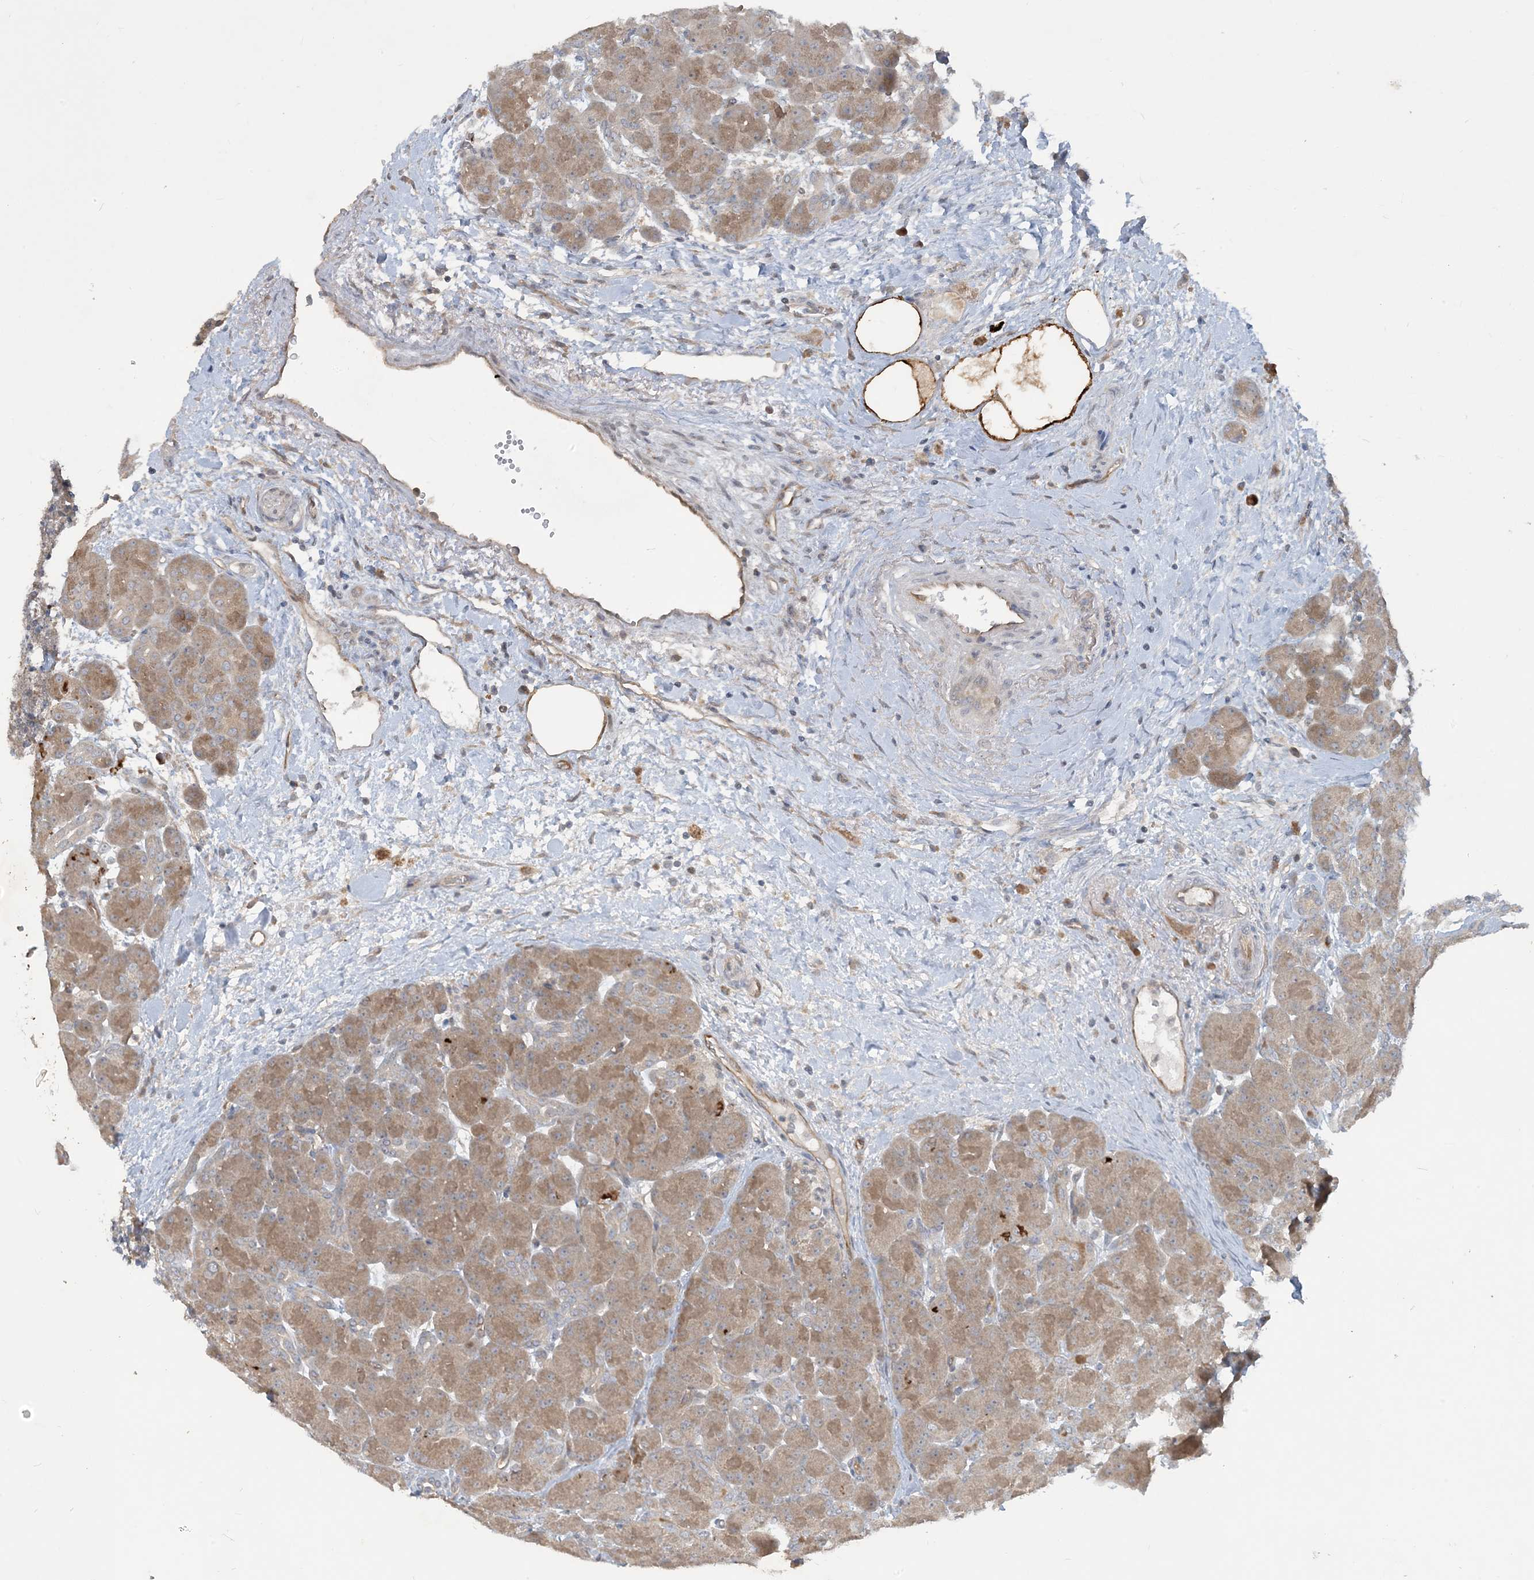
{"staining": {"intensity": "moderate", "quantity": ">75%", "location": "cytoplasmic/membranous"}, "tissue": "pancreas", "cell_type": "Exocrine glandular cells", "image_type": "normal", "snomed": [{"axis": "morphology", "description": "Normal tissue, NOS"}, {"axis": "topography", "description": "Pancreas"}], "caption": "Immunohistochemical staining of normal human pancreas demonstrates medium levels of moderate cytoplasmic/membranous positivity in approximately >75% of exocrine glandular cells.", "gene": "CDS1", "patient": {"sex": "male", "age": 66}}